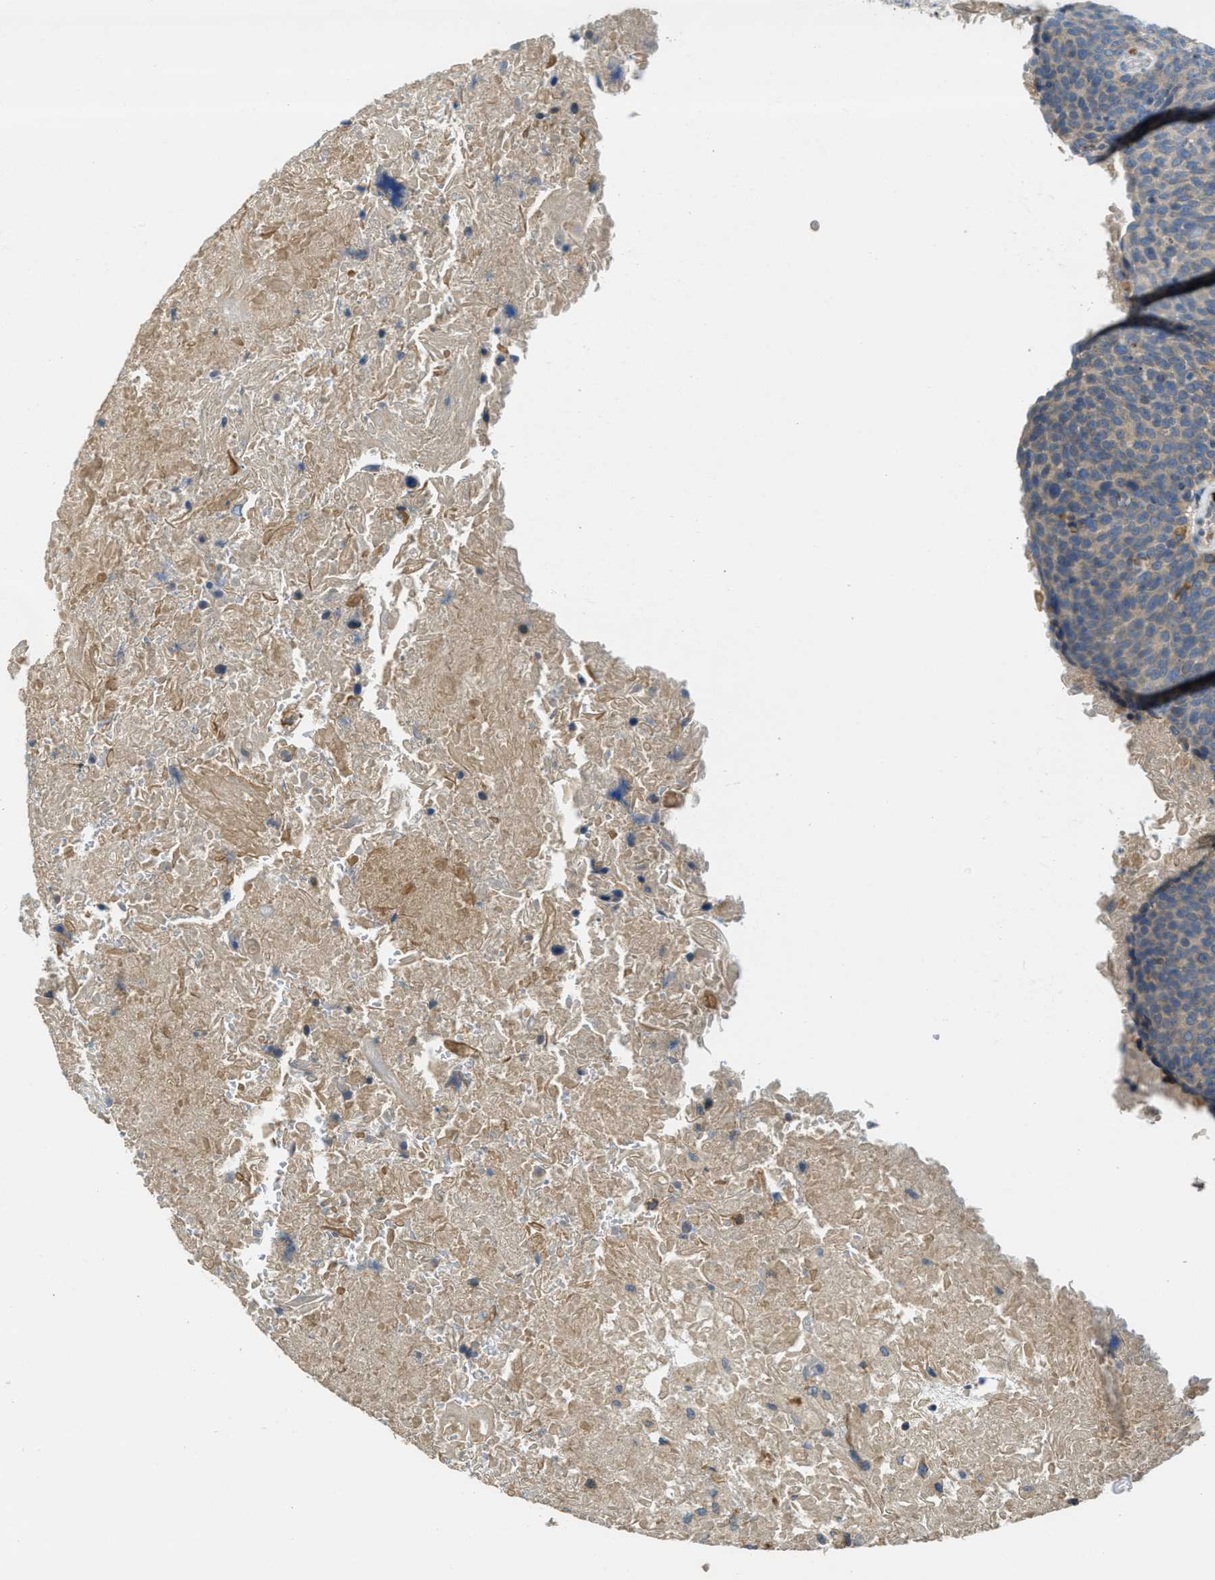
{"staining": {"intensity": "negative", "quantity": "none", "location": "none"}, "tissue": "head and neck cancer", "cell_type": "Tumor cells", "image_type": "cancer", "snomed": [{"axis": "morphology", "description": "Squamous cell carcinoma, NOS"}, {"axis": "morphology", "description": "Squamous cell carcinoma, metastatic, NOS"}, {"axis": "topography", "description": "Lymph node"}, {"axis": "topography", "description": "Head-Neck"}], "caption": "DAB immunohistochemical staining of human head and neck metastatic squamous cell carcinoma reveals no significant positivity in tumor cells. (Brightfield microscopy of DAB immunohistochemistry at high magnification).", "gene": "SSR1", "patient": {"sex": "male", "age": 62}}